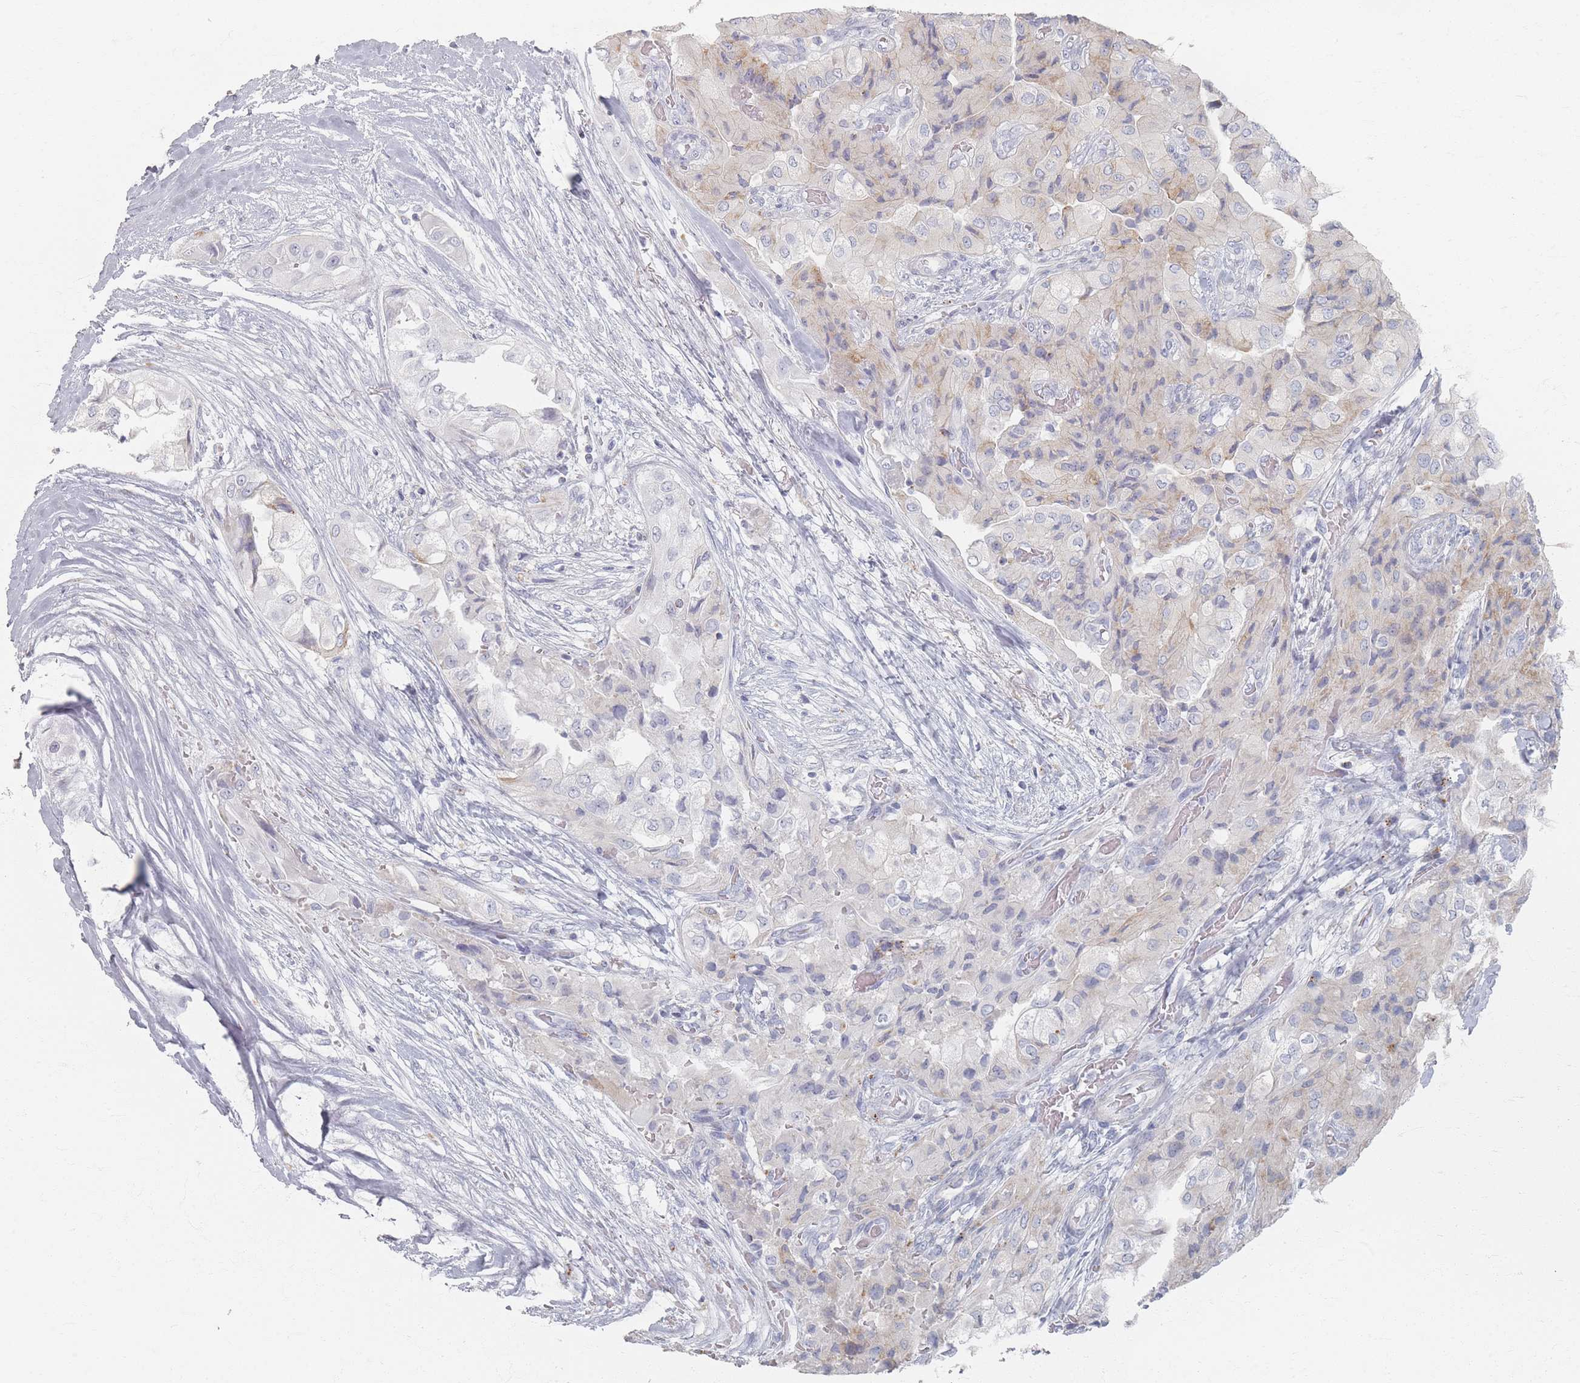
{"staining": {"intensity": "weak", "quantity": "<25%", "location": "cytoplasmic/membranous"}, "tissue": "head and neck cancer", "cell_type": "Tumor cells", "image_type": "cancer", "snomed": [{"axis": "morphology", "description": "Adenocarcinoma, NOS"}, {"axis": "topography", "description": "Head-Neck"}], "caption": "High magnification brightfield microscopy of head and neck cancer stained with DAB (brown) and counterstained with hematoxylin (blue): tumor cells show no significant positivity.", "gene": "SLC2A11", "patient": {"sex": "male", "age": 66}}